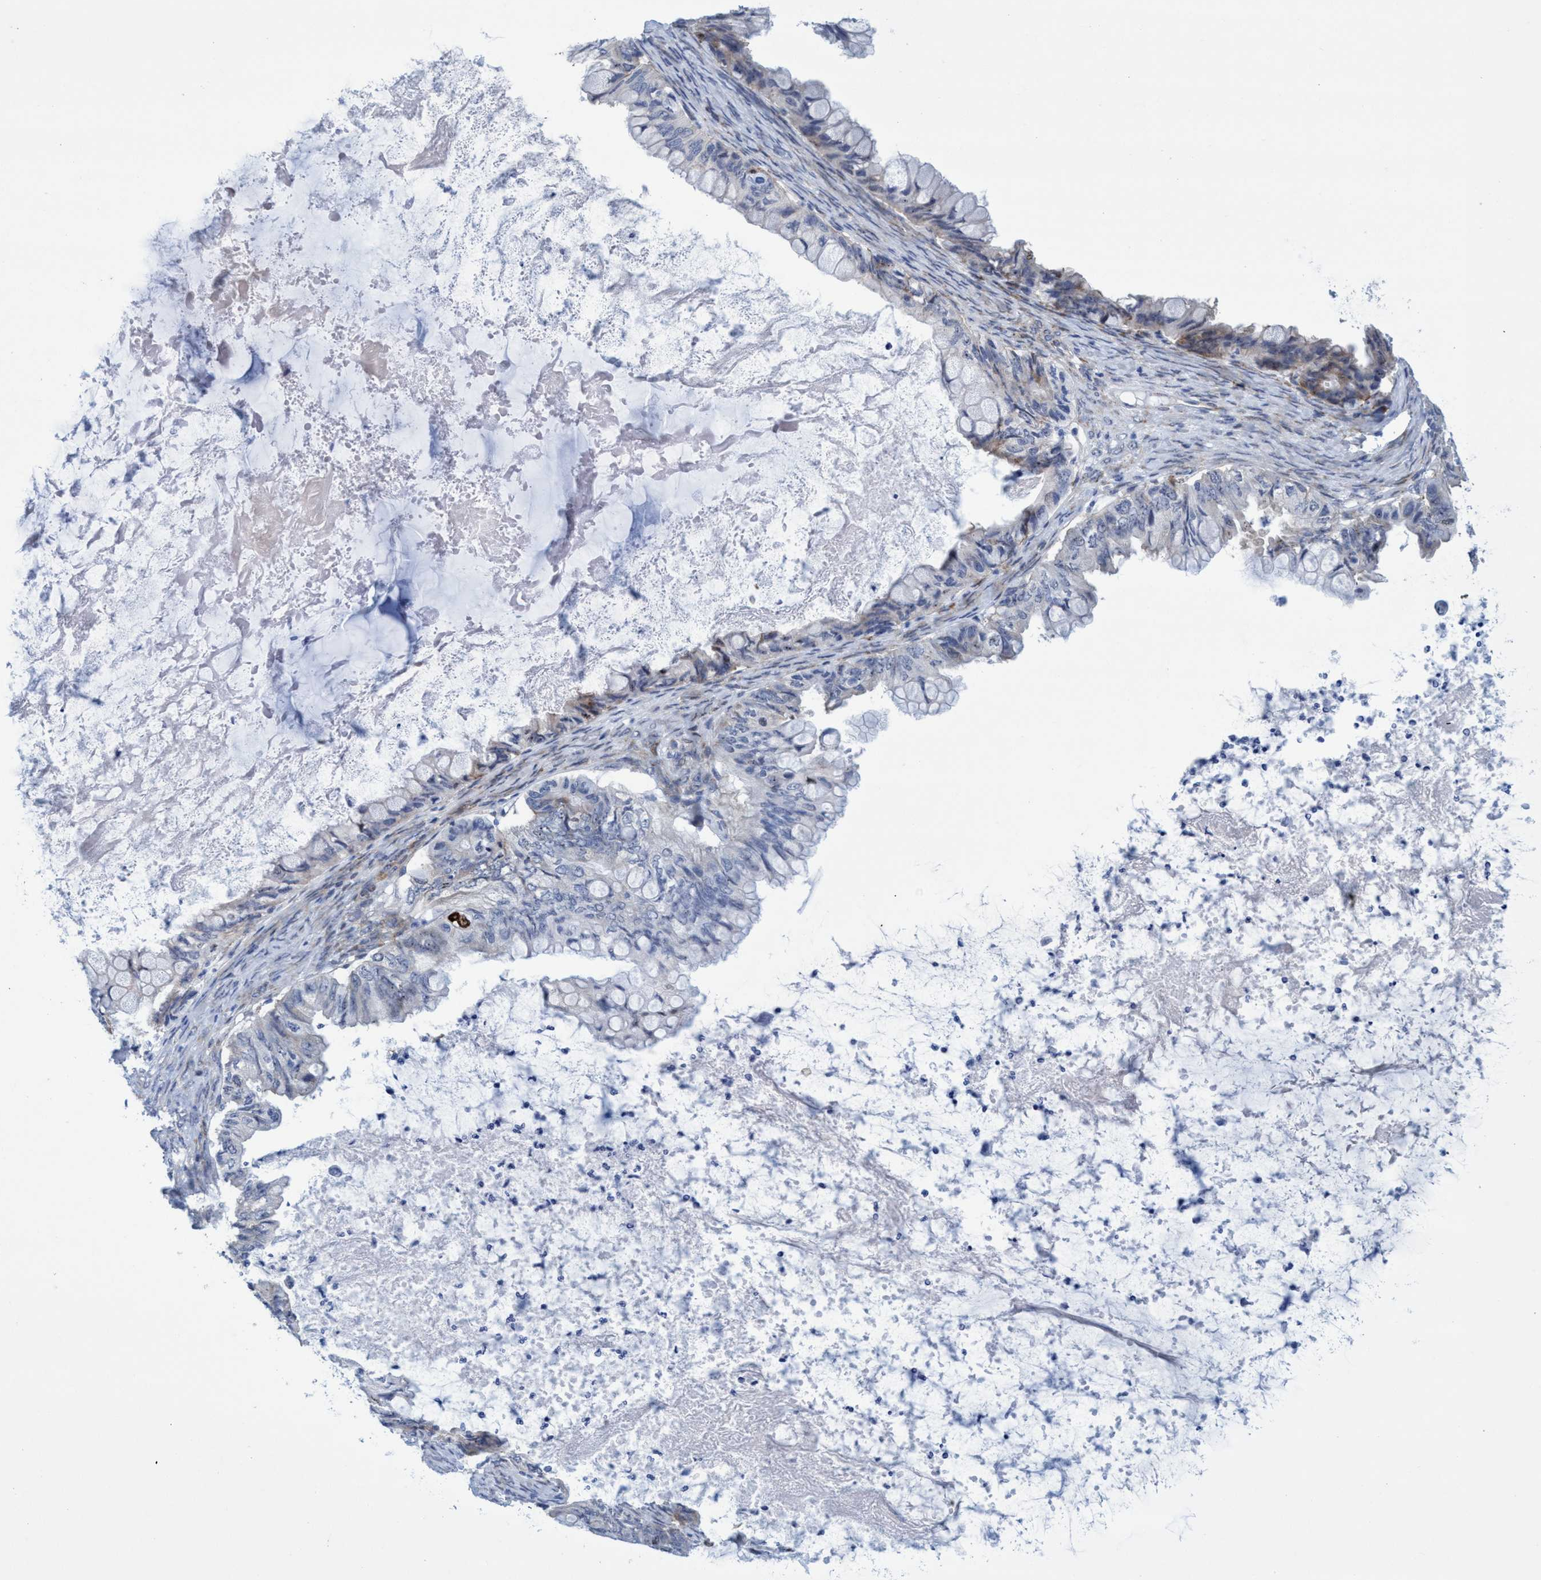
{"staining": {"intensity": "weak", "quantity": "<25%", "location": "cytoplasmic/membranous,nuclear"}, "tissue": "ovarian cancer", "cell_type": "Tumor cells", "image_type": "cancer", "snomed": [{"axis": "morphology", "description": "Cystadenocarcinoma, mucinous, NOS"}, {"axis": "topography", "description": "Ovary"}], "caption": "This histopathology image is of ovarian cancer stained with IHC to label a protein in brown with the nuclei are counter-stained blue. There is no positivity in tumor cells.", "gene": "R3HCC1", "patient": {"sex": "female", "age": 80}}